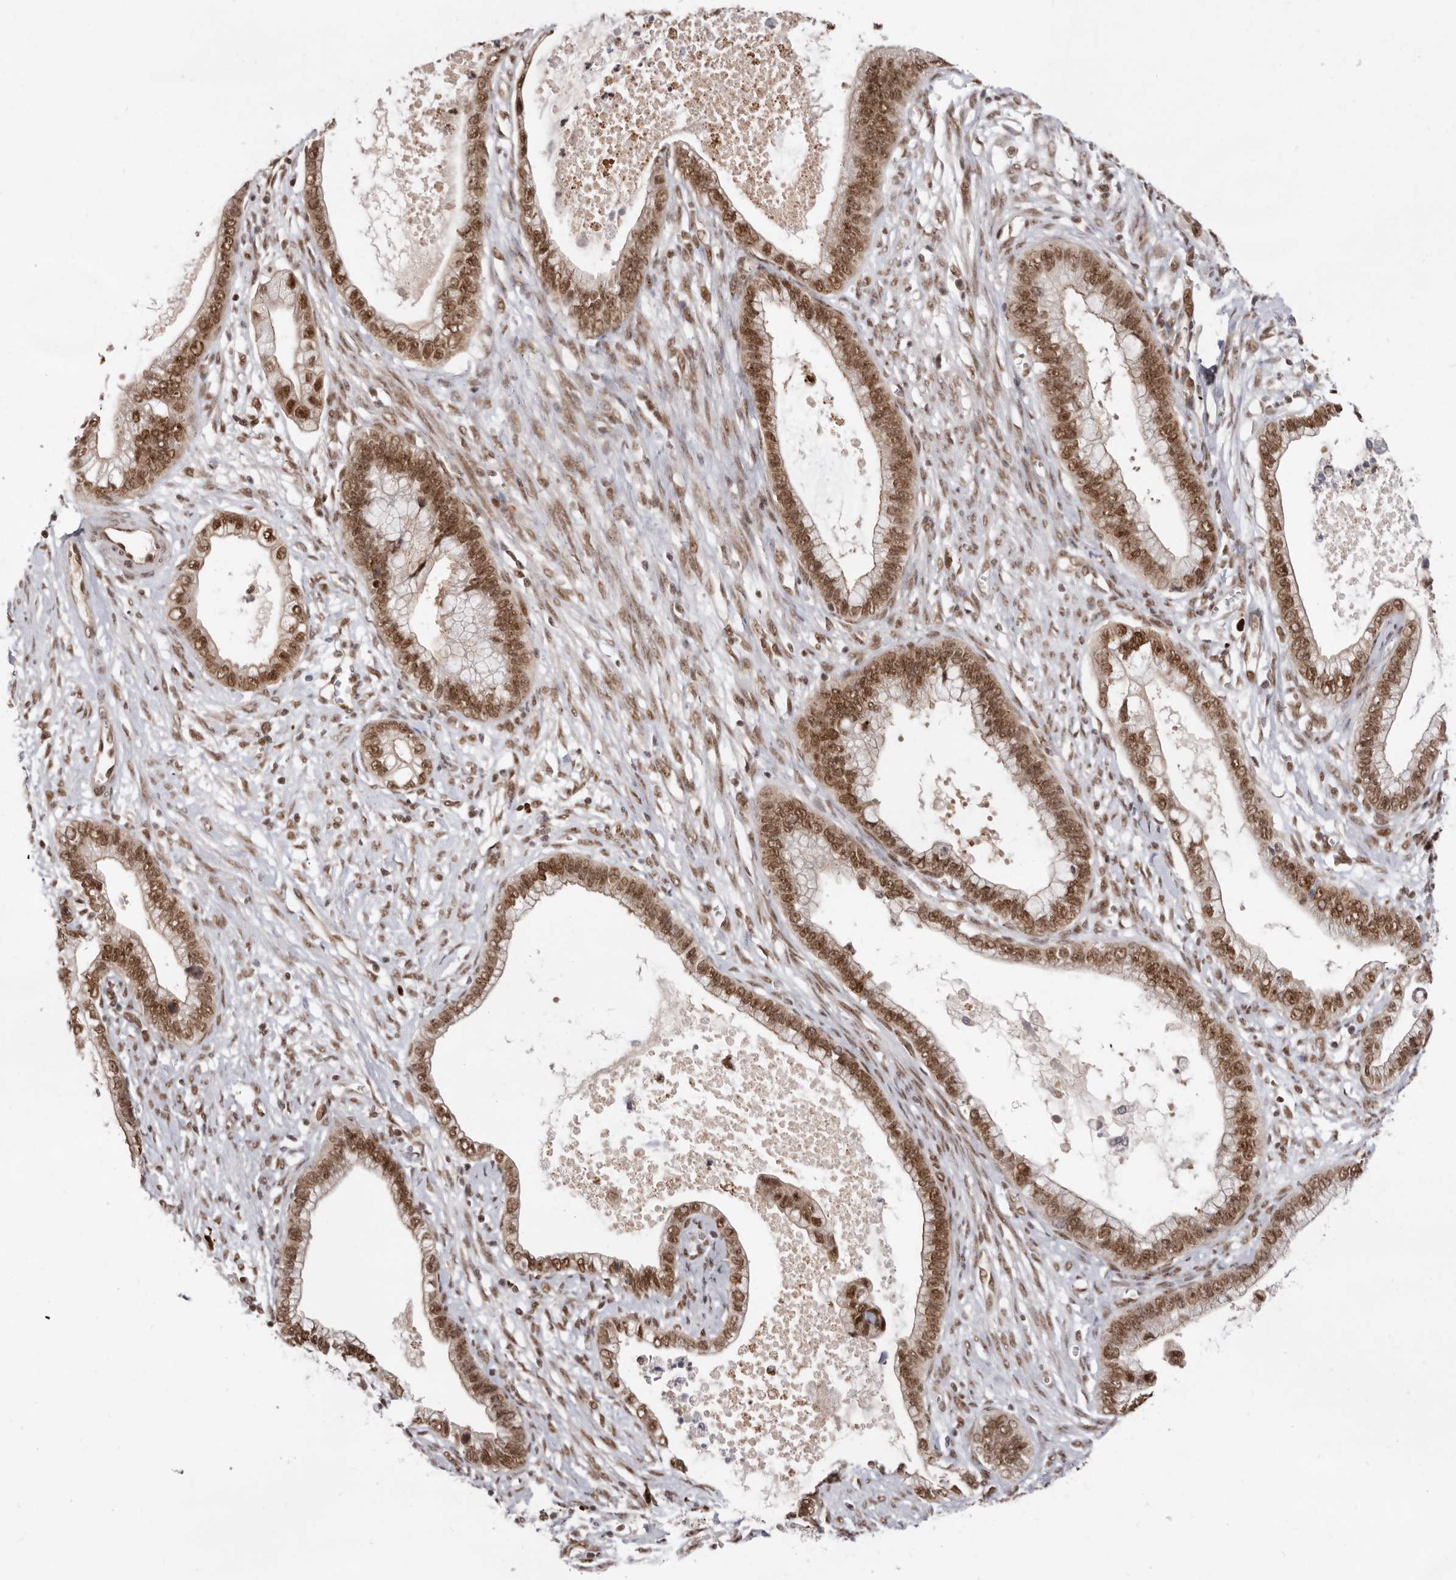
{"staining": {"intensity": "moderate", "quantity": ">75%", "location": "nuclear"}, "tissue": "cervical cancer", "cell_type": "Tumor cells", "image_type": "cancer", "snomed": [{"axis": "morphology", "description": "Adenocarcinoma, NOS"}, {"axis": "topography", "description": "Cervix"}], "caption": "A brown stain labels moderate nuclear staining of a protein in cervical cancer (adenocarcinoma) tumor cells.", "gene": "CHTOP", "patient": {"sex": "female", "age": 44}}